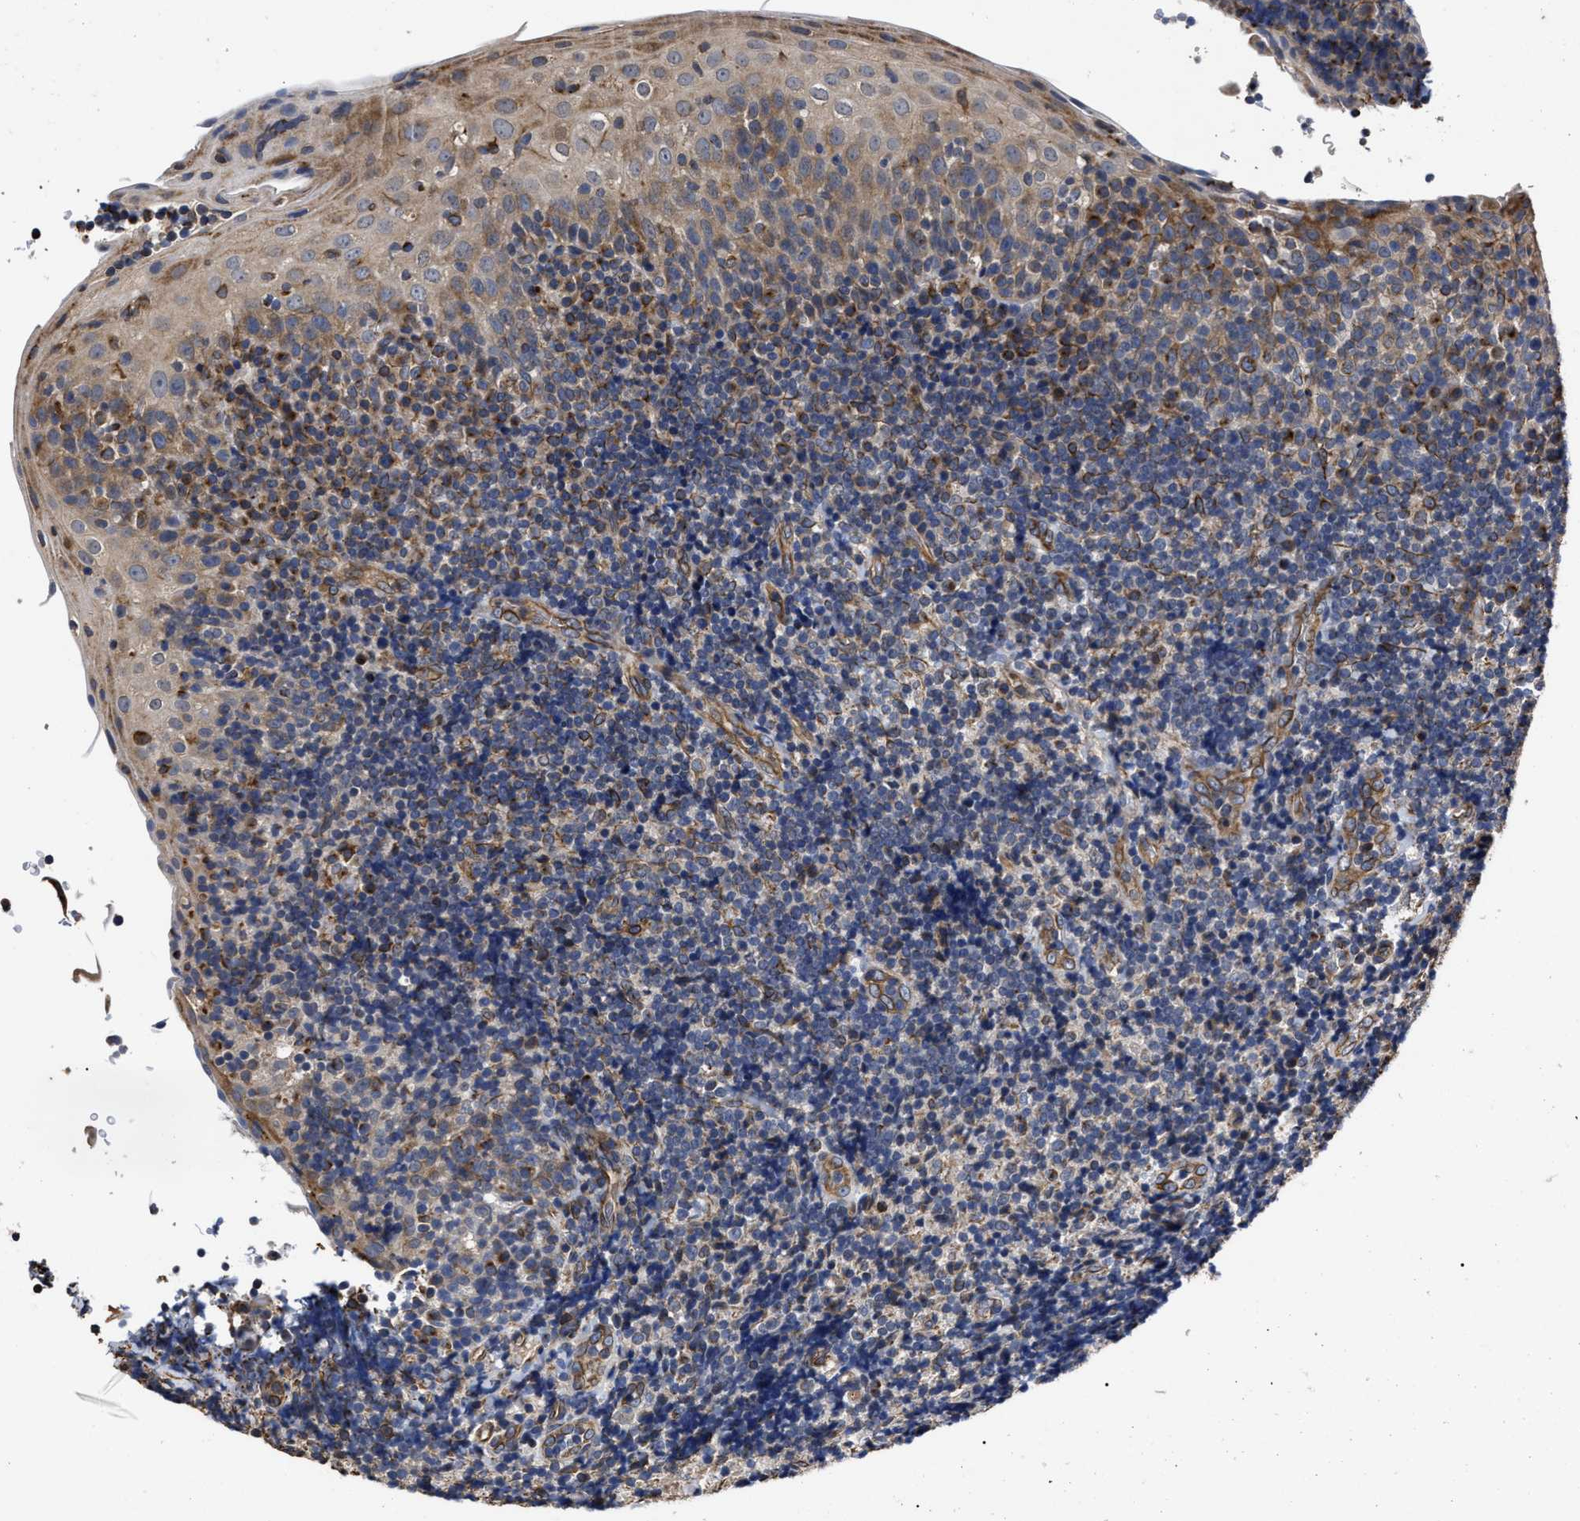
{"staining": {"intensity": "weak", "quantity": "<25%", "location": "cytoplasmic/membranous"}, "tissue": "tonsil", "cell_type": "Germinal center cells", "image_type": "normal", "snomed": [{"axis": "morphology", "description": "Normal tissue, NOS"}, {"axis": "topography", "description": "Tonsil"}], "caption": "IHC of normal human tonsil demonstrates no expression in germinal center cells.", "gene": "TSPAN33", "patient": {"sex": "male", "age": 37}}